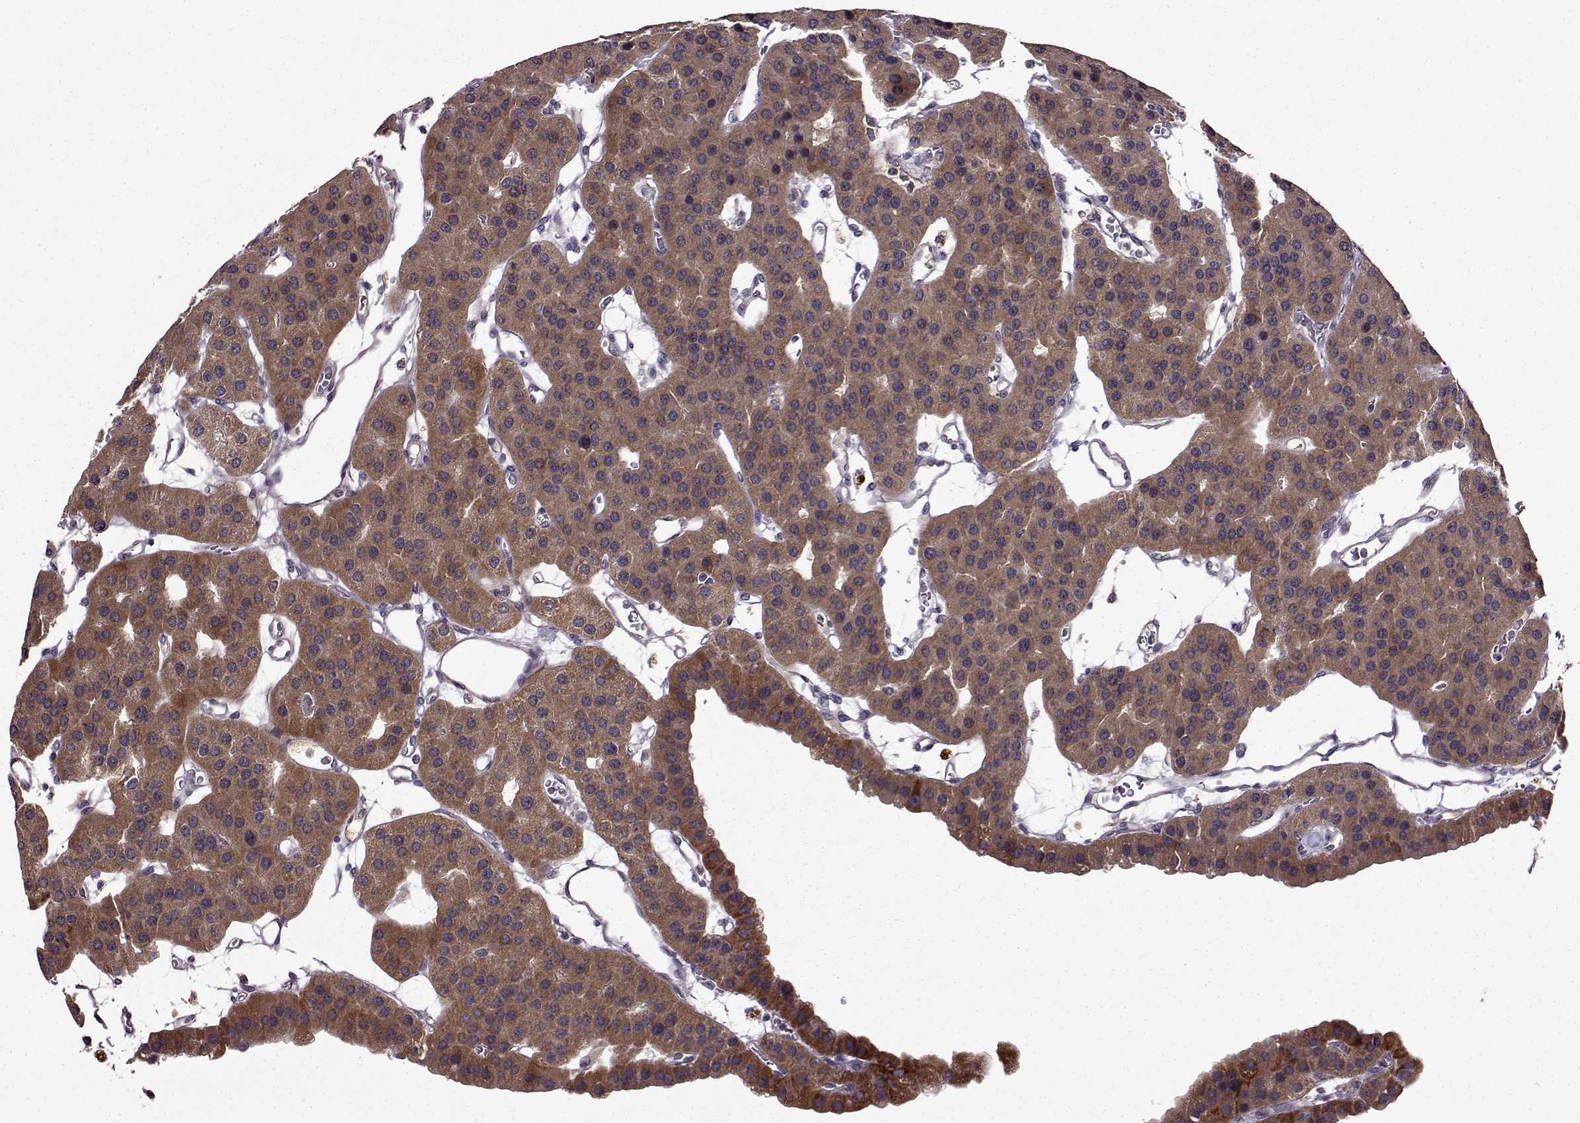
{"staining": {"intensity": "moderate", "quantity": ">75%", "location": "cytoplasmic/membranous"}, "tissue": "parathyroid gland", "cell_type": "Glandular cells", "image_type": "normal", "snomed": [{"axis": "morphology", "description": "Normal tissue, NOS"}, {"axis": "morphology", "description": "Adenoma, NOS"}, {"axis": "topography", "description": "Parathyroid gland"}], "caption": "Brown immunohistochemical staining in benign human parathyroid gland demonstrates moderate cytoplasmic/membranous staining in about >75% of glandular cells. The protein of interest is shown in brown color, while the nuclei are stained blue.", "gene": "MAIP1", "patient": {"sex": "female", "age": 86}}